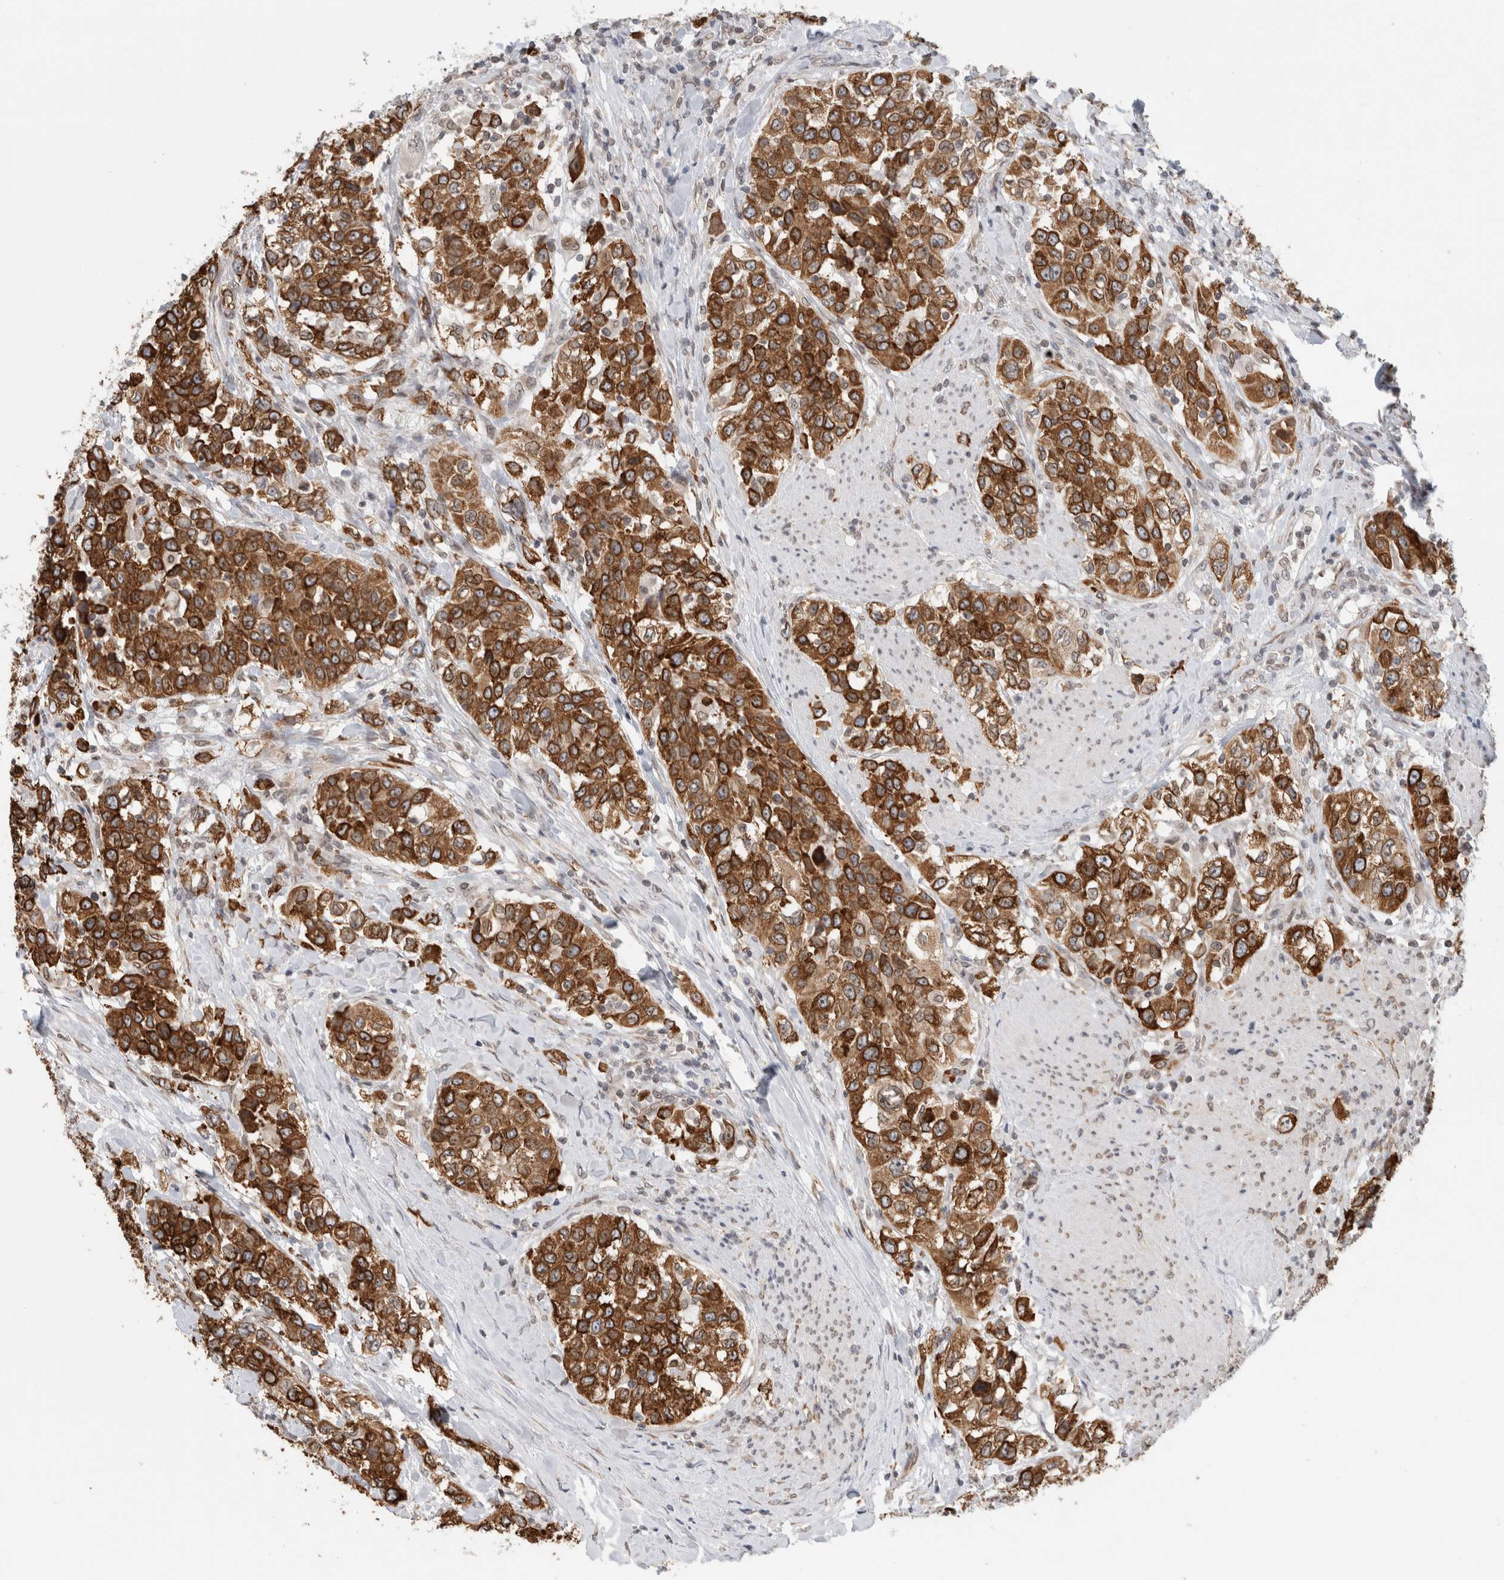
{"staining": {"intensity": "moderate", "quantity": ">75%", "location": "cytoplasmic/membranous,nuclear"}, "tissue": "urothelial cancer", "cell_type": "Tumor cells", "image_type": "cancer", "snomed": [{"axis": "morphology", "description": "Urothelial carcinoma, High grade"}, {"axis": "topography", "description": "Urinary bladder"}], "caption": "Urothelial cancer stained with IHC reveals moderate cytoplasmic/membranous and nuclear expression in approximately >75% of tumor cells.", "gene": "RBMX2", "patient": {"sex": "female", "age": 80}}